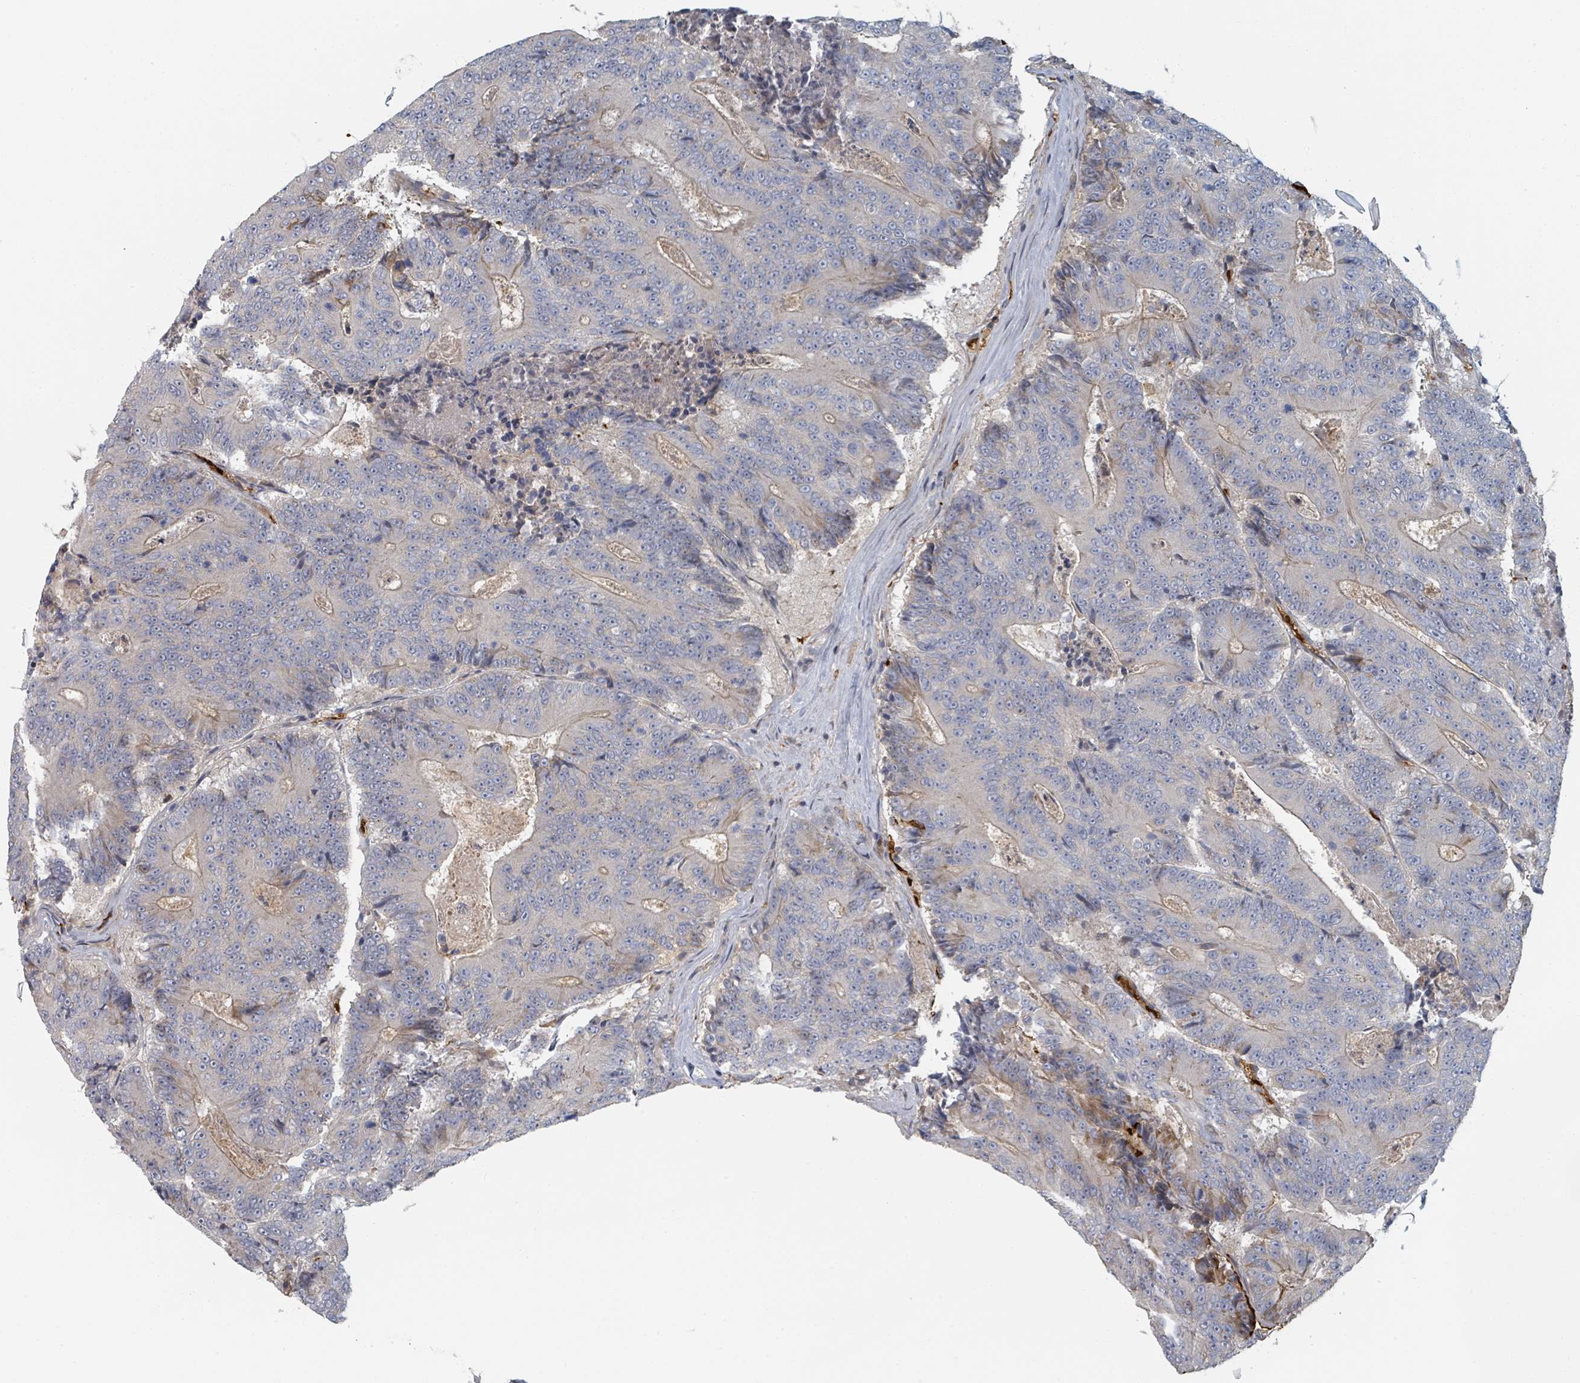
{"staining": {"intensity": "negative", "quantity": "none", "location": "none"}, "tissue": "colorectal cancer", "cell_type": "Tumor cells", "image_type": "cancer", "snomed": [{"axis": "morphology", "description": "Adenocarcinoma, NOS"}, {"axis": "topography", "description": "Colon"}], "caption": "This is an IHC image of human colorectal cancer. There is no positivity in tumor cells.", "gene": "TRPC4AP", "patient": {"sex": "male", "age": 83}}